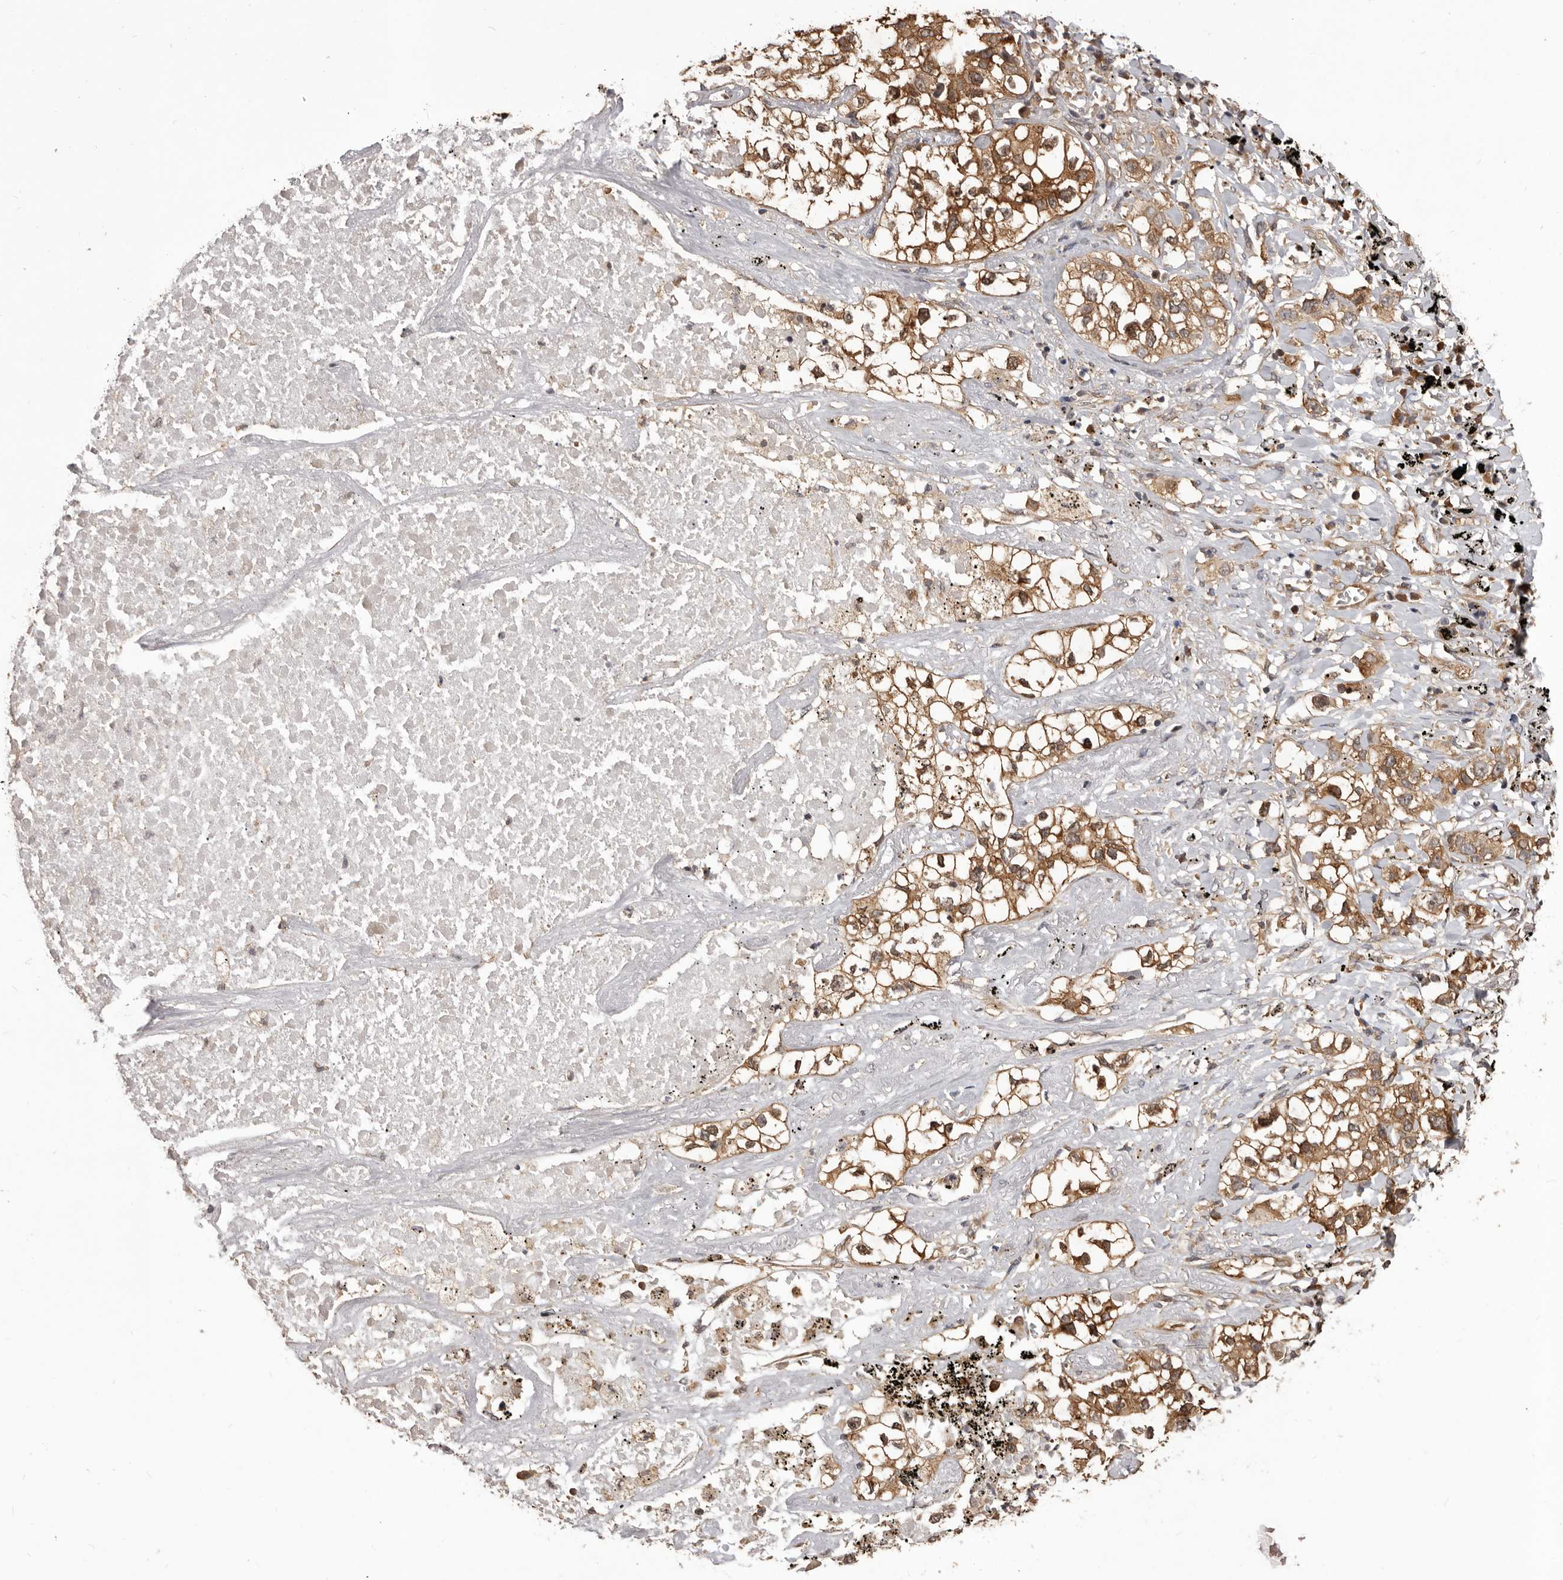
{"staining": {"intensity": "moderate", "quantity": ">75%", "location": "cytoplasmic/membranous"}, "tissue": "lung cancer", "cell_type": "Tumor cells", "image_type": "cancer", "snomed": [{"axis": "morphology", "description": "Adenocarcinoma, NOS"}, {"axis": "topography", "description": "Lung"}], "caption": "IHC staining of lung cancer (adenocarcinoma), which reveals medium levels of moderate cytoplasmic/membranous expression in approximately >75% of tumor cells indicating moderate cytoplasmic/membranous protein staining. The staining was performed using DAB (3,3'-diaminobenzidine) (brown) for protein detection and nuclei were counterstained in hematoxylin (blue).", "gene": "HBS1L", "patient": {"sex": "male", "age": 63}}